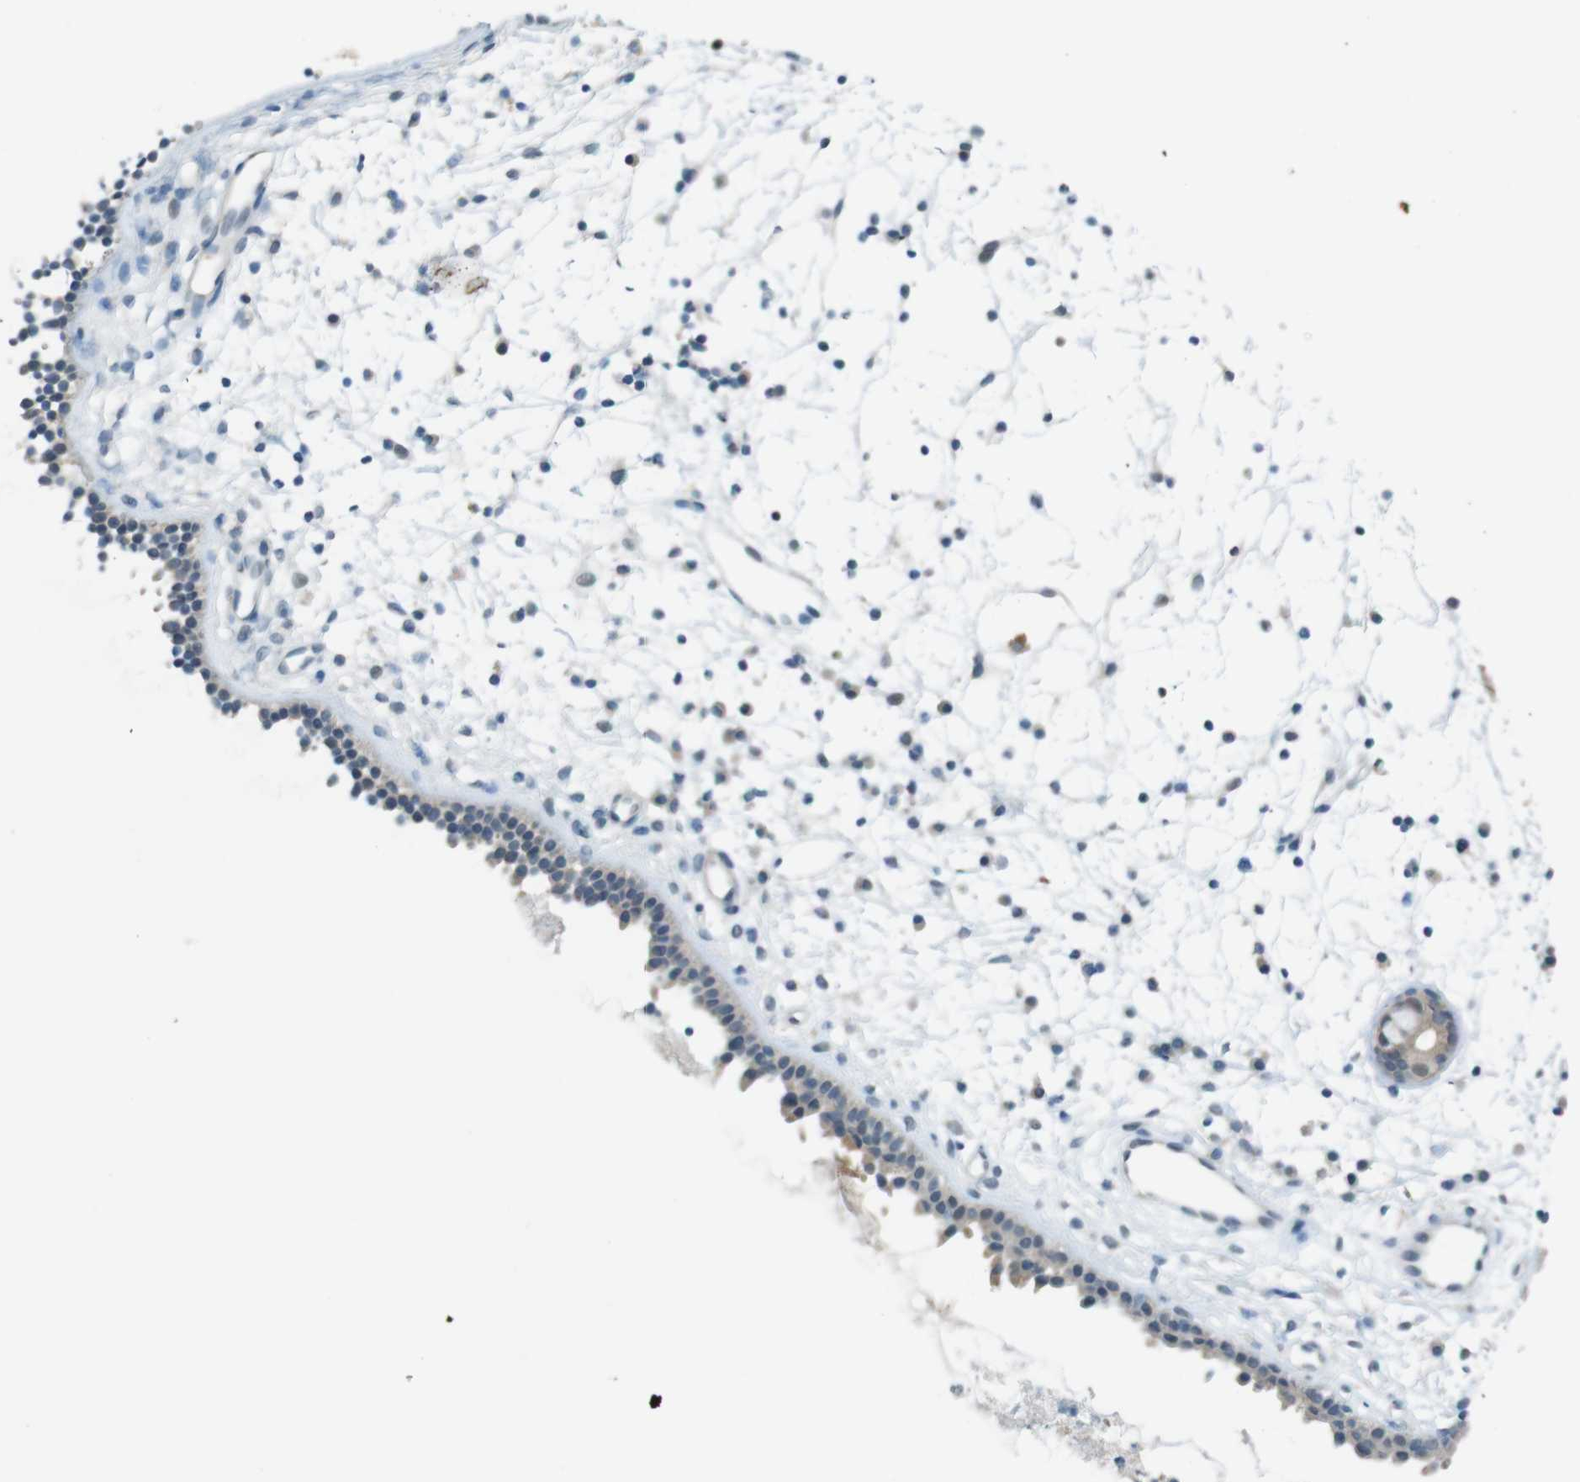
{"staining": {"intensity": "weak", "quantity": "25%-75%", "location": "cytoplasmic/membranous"}, "tissue": "nasopharynx", "cell_type": "Respiratory epithelial cells", "image_type": "normal", "snomed": [{"axis": "morphology", "description": "Normal tissue, NOS"}, {"axis": "topography", "description": "Nasopharynx"}], "caption": "Immunohistochemistry (IHC) image of unremarkable nasopharynx stained for a protein (brown), which exhibits low levels of weak cytoplasmic/membranous positivity in about 25%-75% of respiratory epithelial cells.", "gene": "ZDHHC20", "patient": {"sex": "male", "age": 21}}